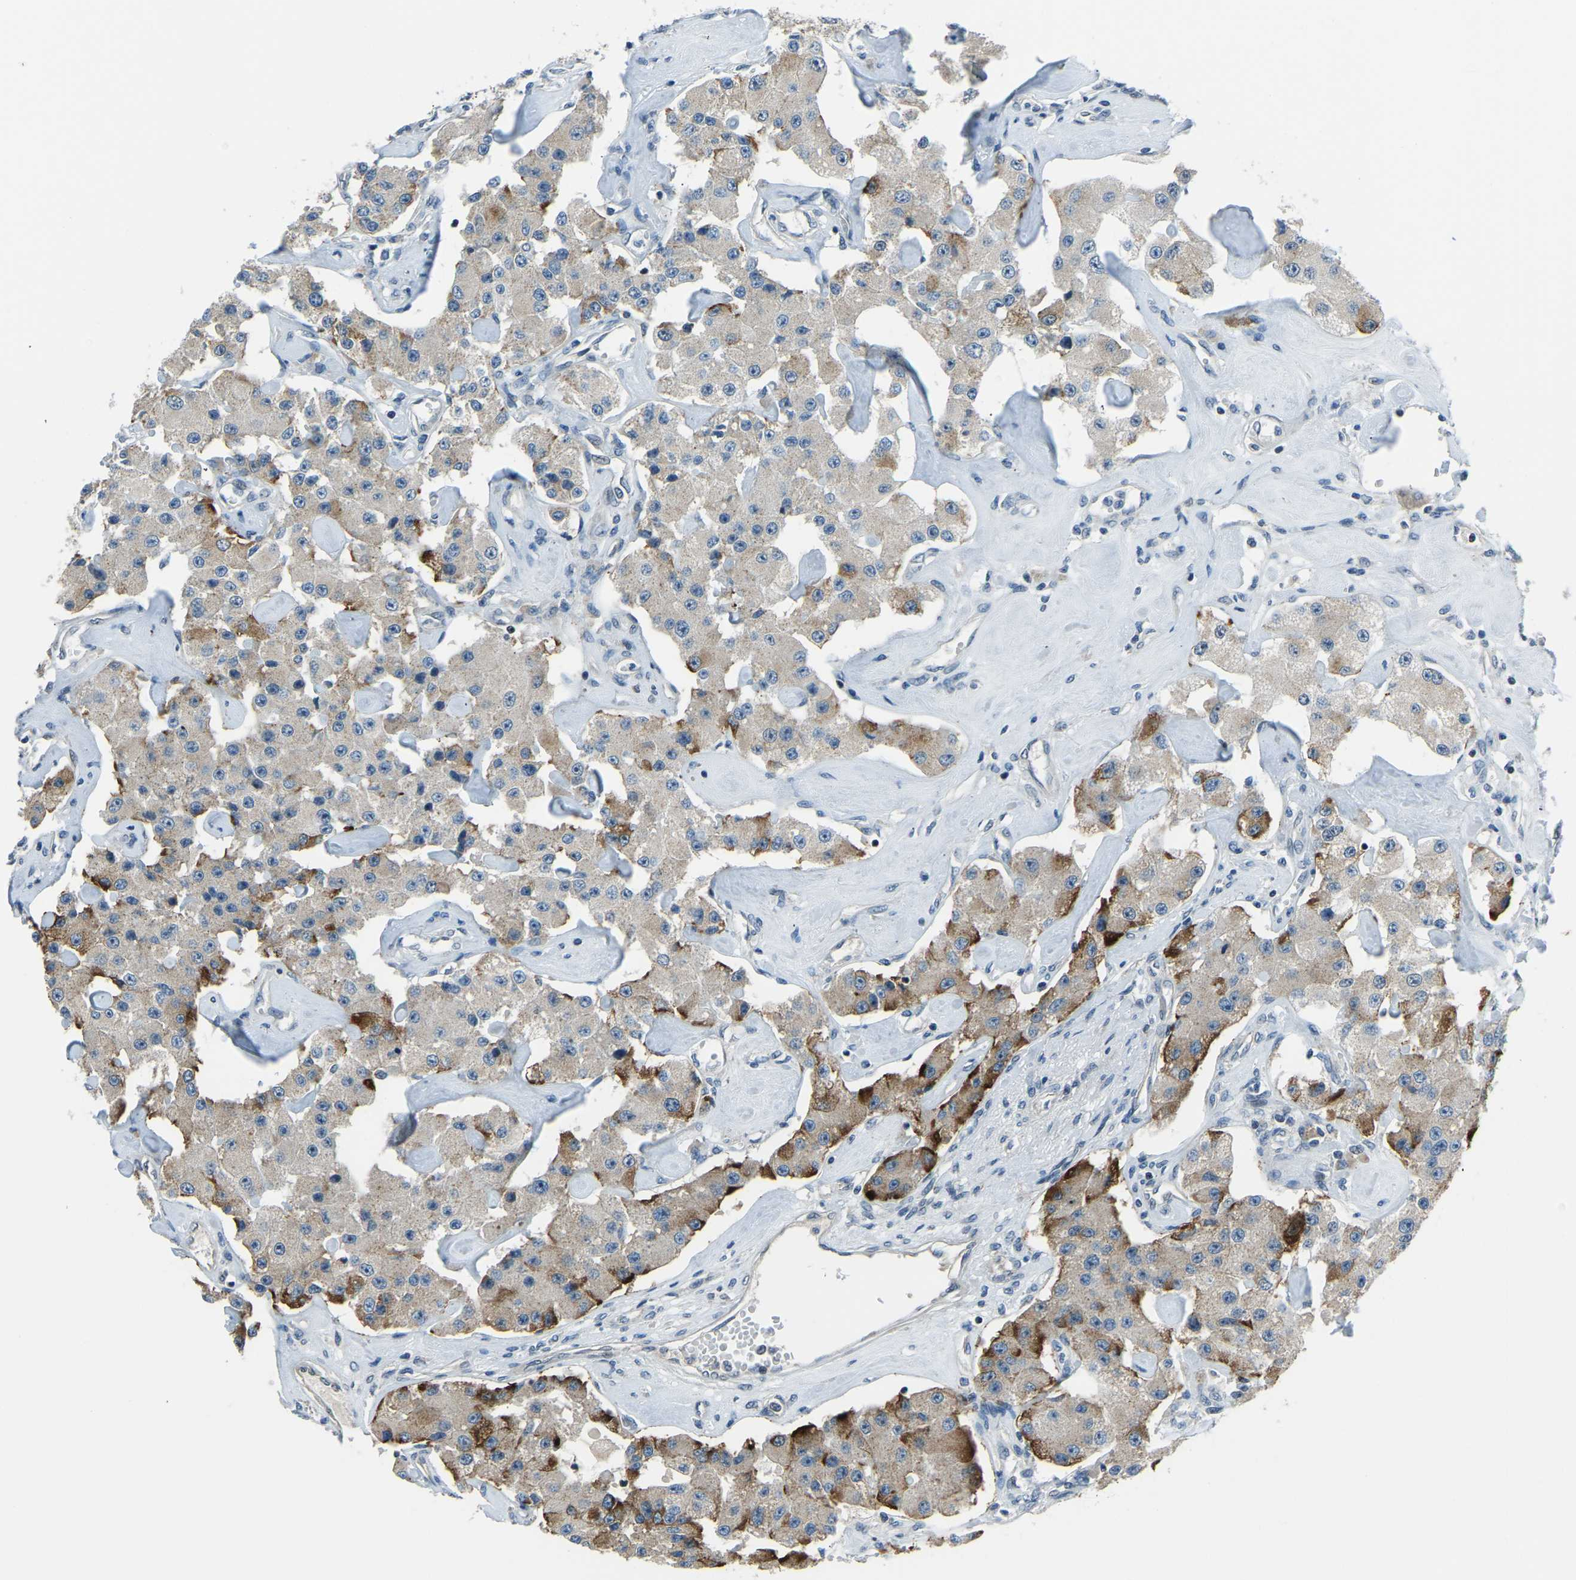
{"staining": {"intensity": "strong", "quantity": "<25%", "location": "cytoplasmic/membranous"}, "tissue": "carcinoid", "cell_type": "Tumor cells", "image_type": "cancer", "snomed": [{"axis": "morphology", "description": "Carcinoid, malignant, NOS"}, {"axis": "topography", "description": "Pancreas"}], "caption": "About <25% of tumor cells in human carcinoid exhibit strong cytoplasmic/membranous protein expression as visualized by brown immunohistochemical staining.", "gene": "RRP1", "patient": {"sex": "male", "age": 41}}